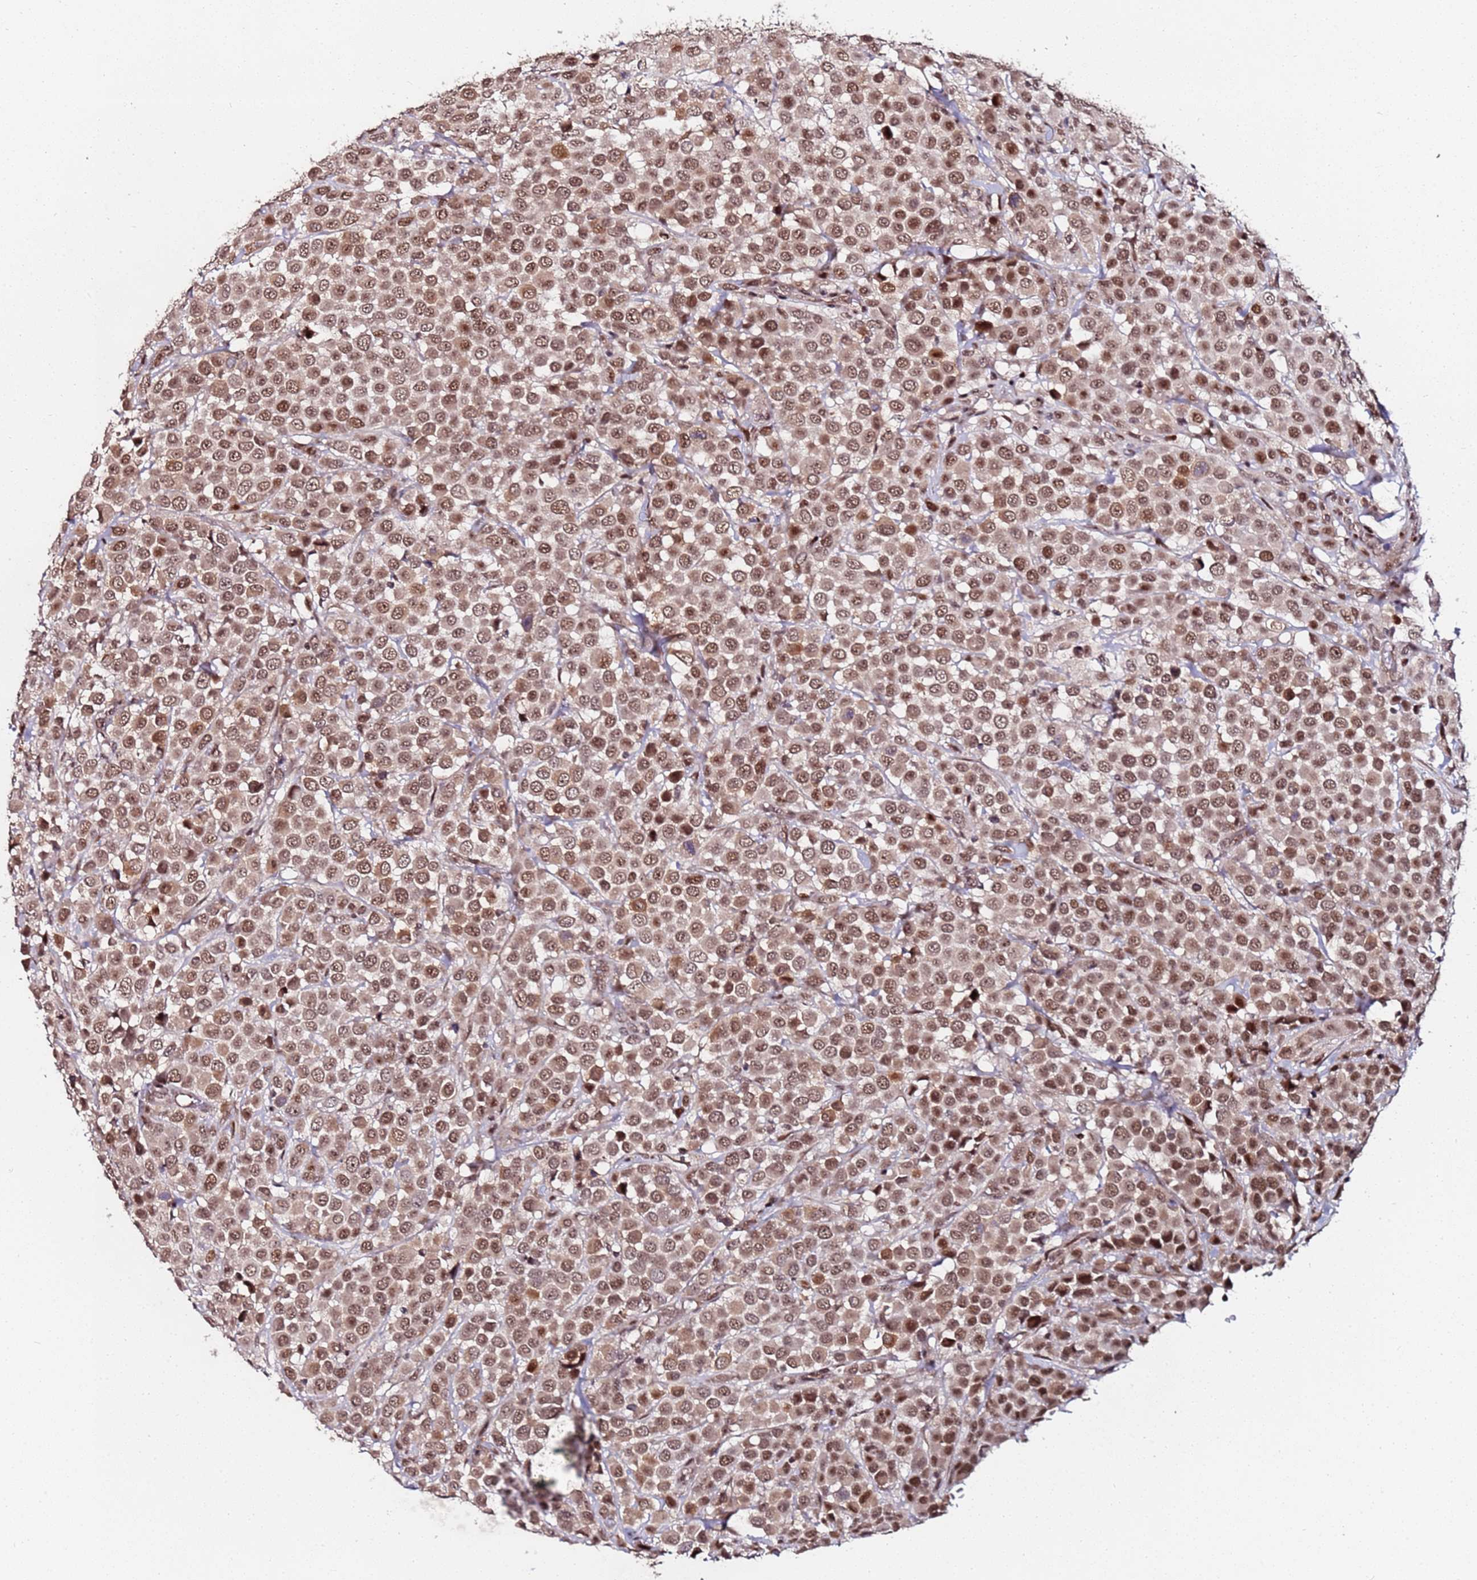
{"staining": {"intensity": "moderate", "quantity": ">75%", "location": "cytoplasmic/membranous,nuclear"}, "tissue": "breast cancer", "cell_type": "Tumor cells", "image_type": "cancer", "snomed": [{"axis": "morphology", "description": "Duct carcinoma"}, {"axis": "topography", "description": "Breast"}], "caption": "High-magnification brightfield microscopy of invasive ductal carcinoma (breast) stained with DAB (3,3'-diaminobenzidine) (brown) and counterstained with hematoxylin (blue). tumor cells exhibit moderate cytoplasmic/membranous and nuclear expression is appreciated in about>75% of cells. (DAB (3,3'-diaminobenzidine) IHC, brown staining for protein, blue staining for nuclei).", "gene": "PPM1H", "patient": {"sex": "female", "age": 61}}